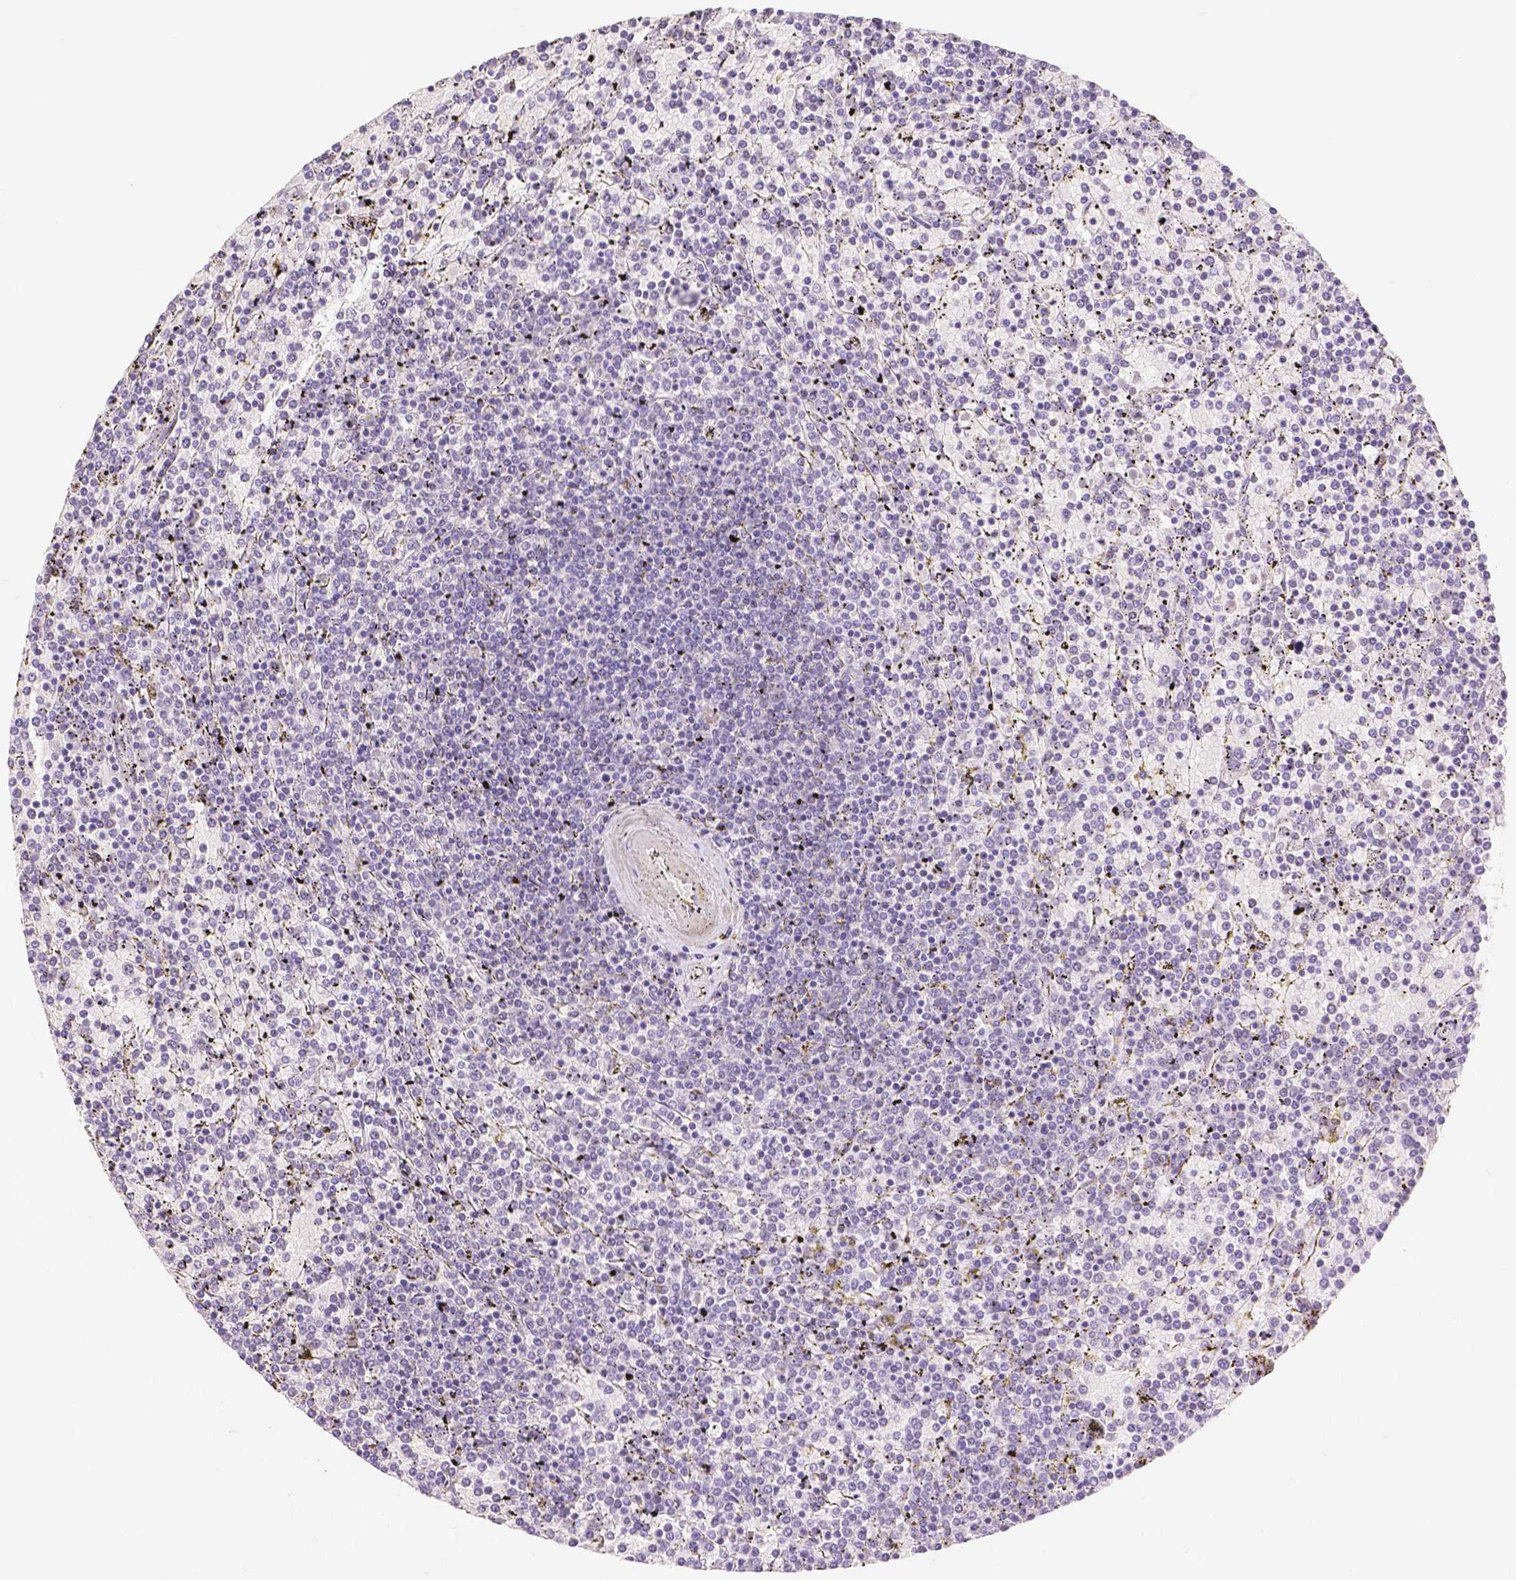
{"staining": {"intensity": "negative", "quantity": "none", "location": "none"}, "tissue": "lymphoma", "cell_type": "Tumor cells", "image_type": "cancer", "snomed": [{"axis": "morphology", "description": "Malignant lymphoma, non-Hodgkin's type, Low grade"}, {"axis": "topography", "description": "Spleen"}], "caption": "A photomicrograph of human lymphoma is negative for staining in tumor cells.", "gene": "HNF1B", "patient": {"sex": "female", "age": 77}}